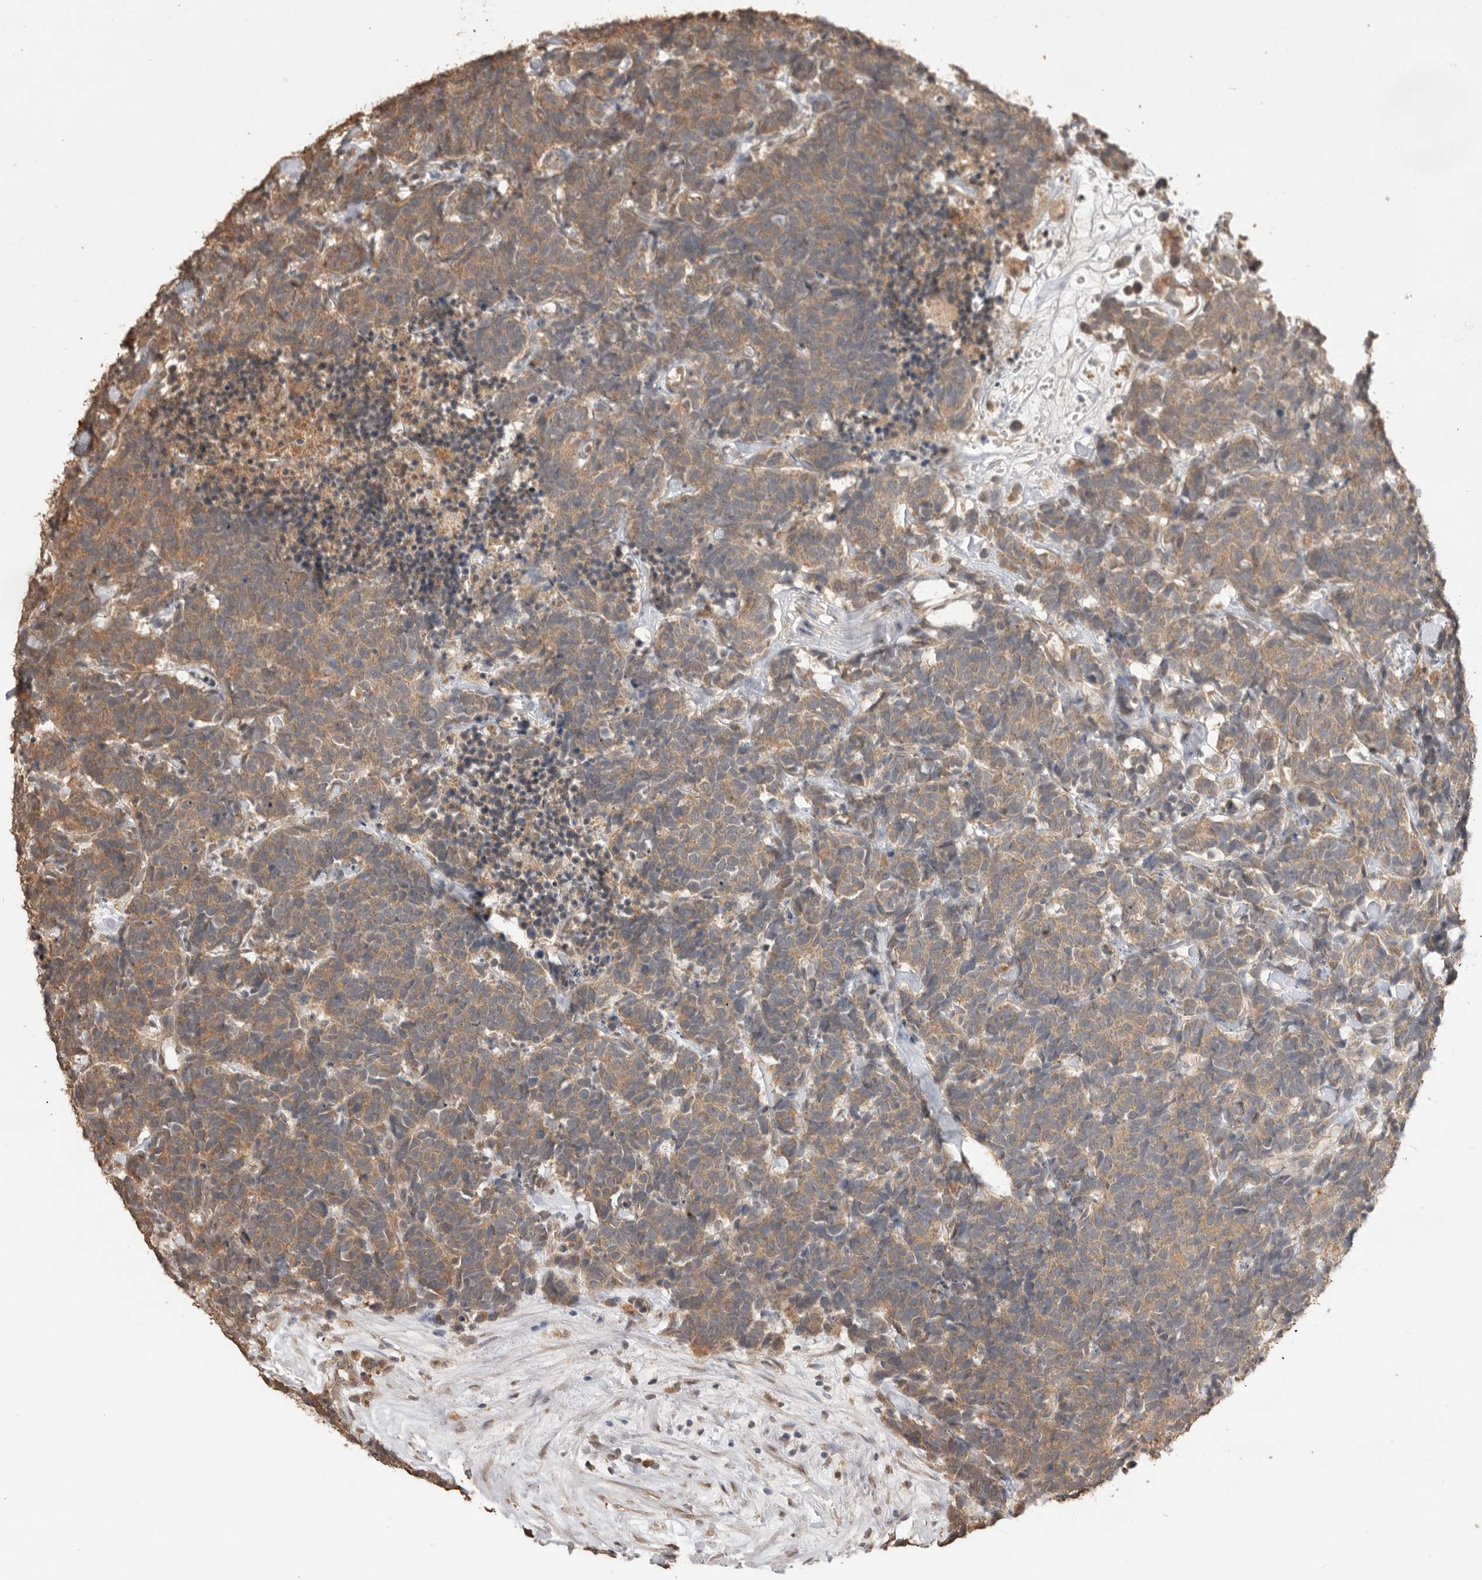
{"staining": {"intensity": "moderate", "quantity": ">75%", "location": "cytoplasmic/membranous"}, "tissue": "carcinoid", "cell_type": "Tumor cells", "image_type": "cancer", "snomed": [{"axis": "morphology", "description": "Carcinoma, NOS"}, {"axis": "morphology", "description": "Carcinoid, malignant, NOS"}, {"axis": "topography", "description": "Urinary bladder"}], "caption": "This photomicrograph shows immunohistochemistry staining of carcinoma, with medium moderate cytoplasmic/membranous positivity in approximately >75% of tumor cells.", "gene": "JAG2", "patient": {"sex": "male", "age": 57}}